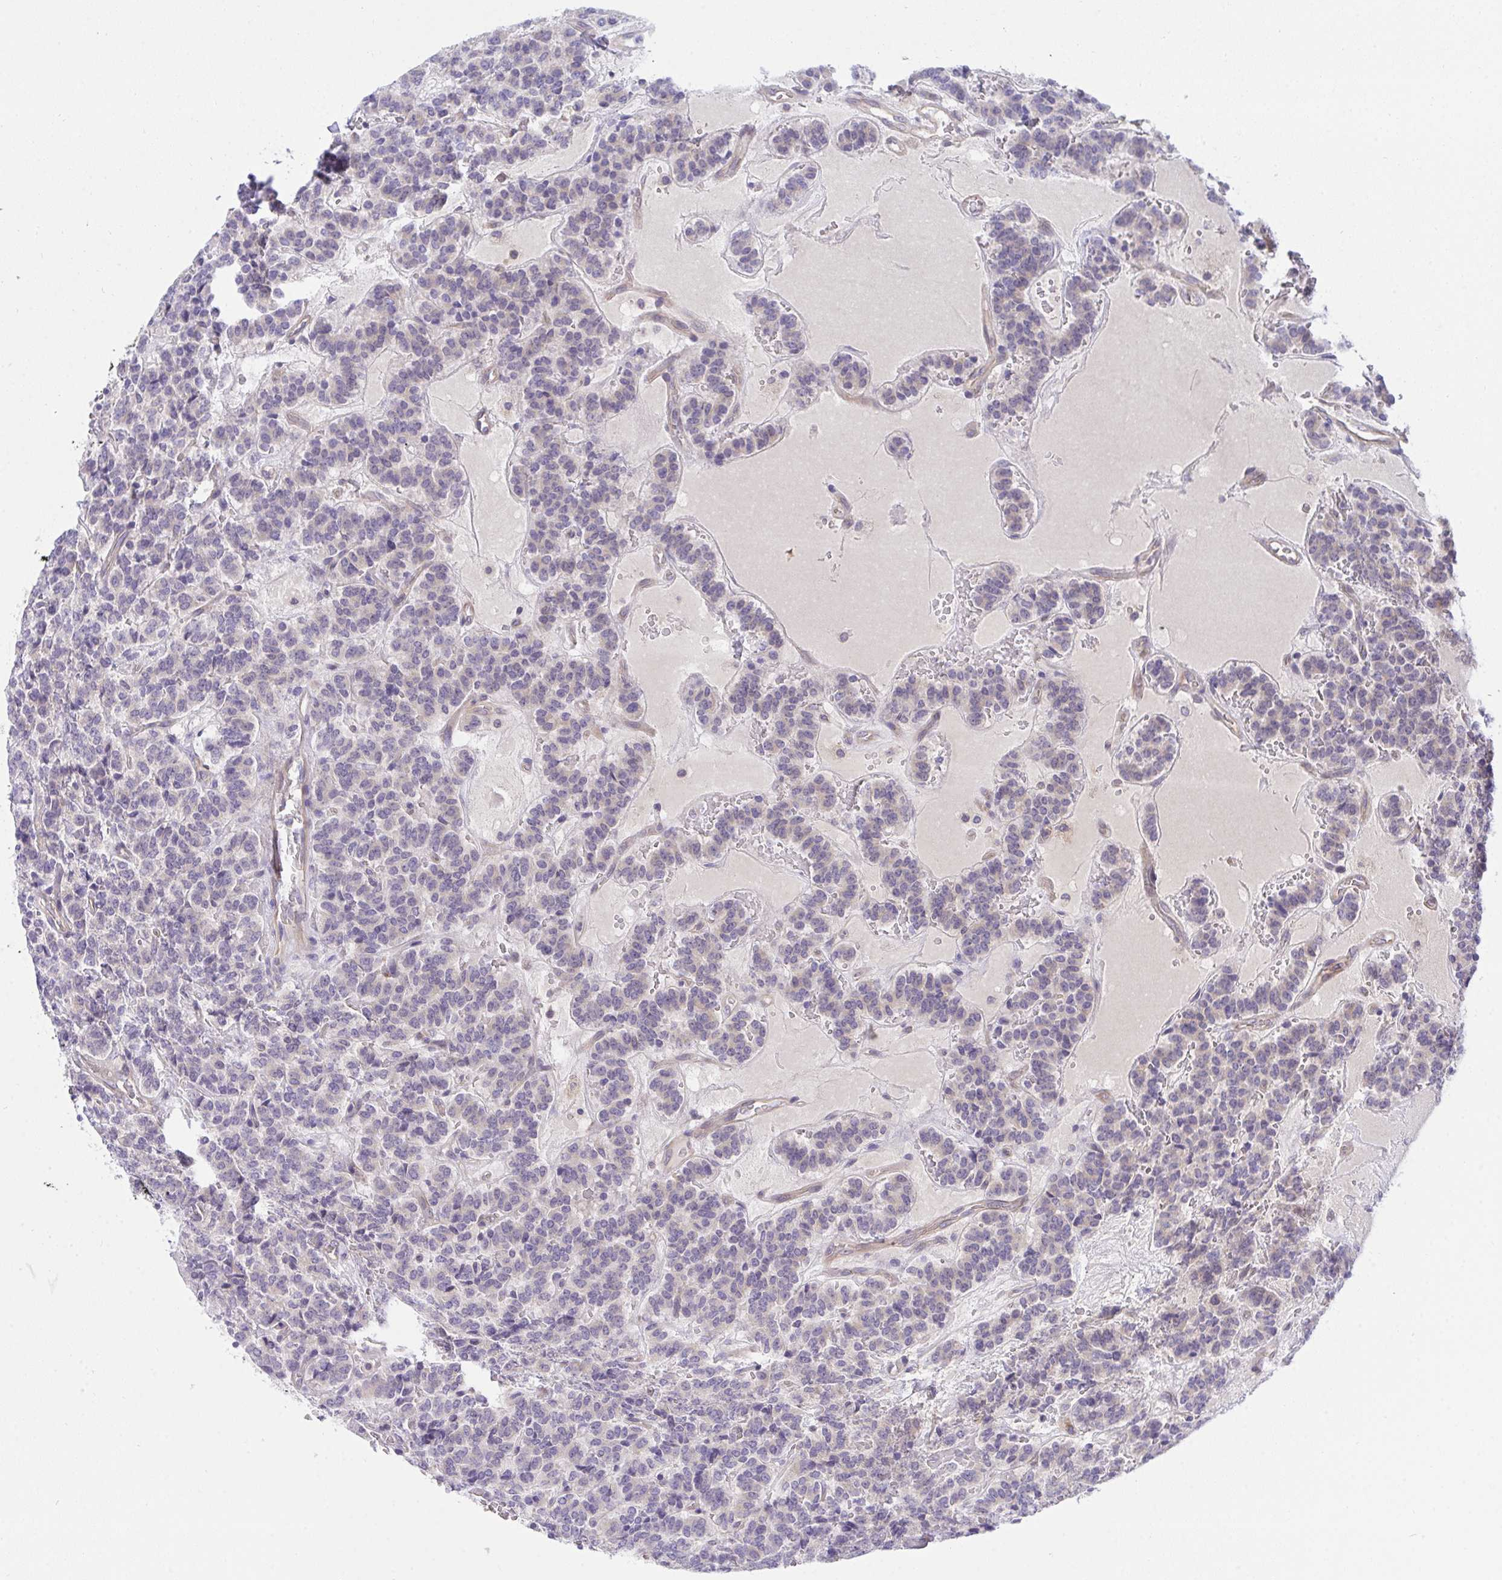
{"staining": {"intensity": "negative", "quantity": "none", "location": "none"}, "tissue": "carcinoid", "cell_type": "Tumor cells", "image_type": "cancer", "snomed": [{"axis": "morphology", "description": "Carcinoid, malignant, NOS"}, {"axis": "topography", "description": "Pancreas"}], "caption": "The image exhibits no significant expression in tumor cells of carcinoid.", "gene": "HOXD12", "patient": {"sex": "male", "age": 36}}